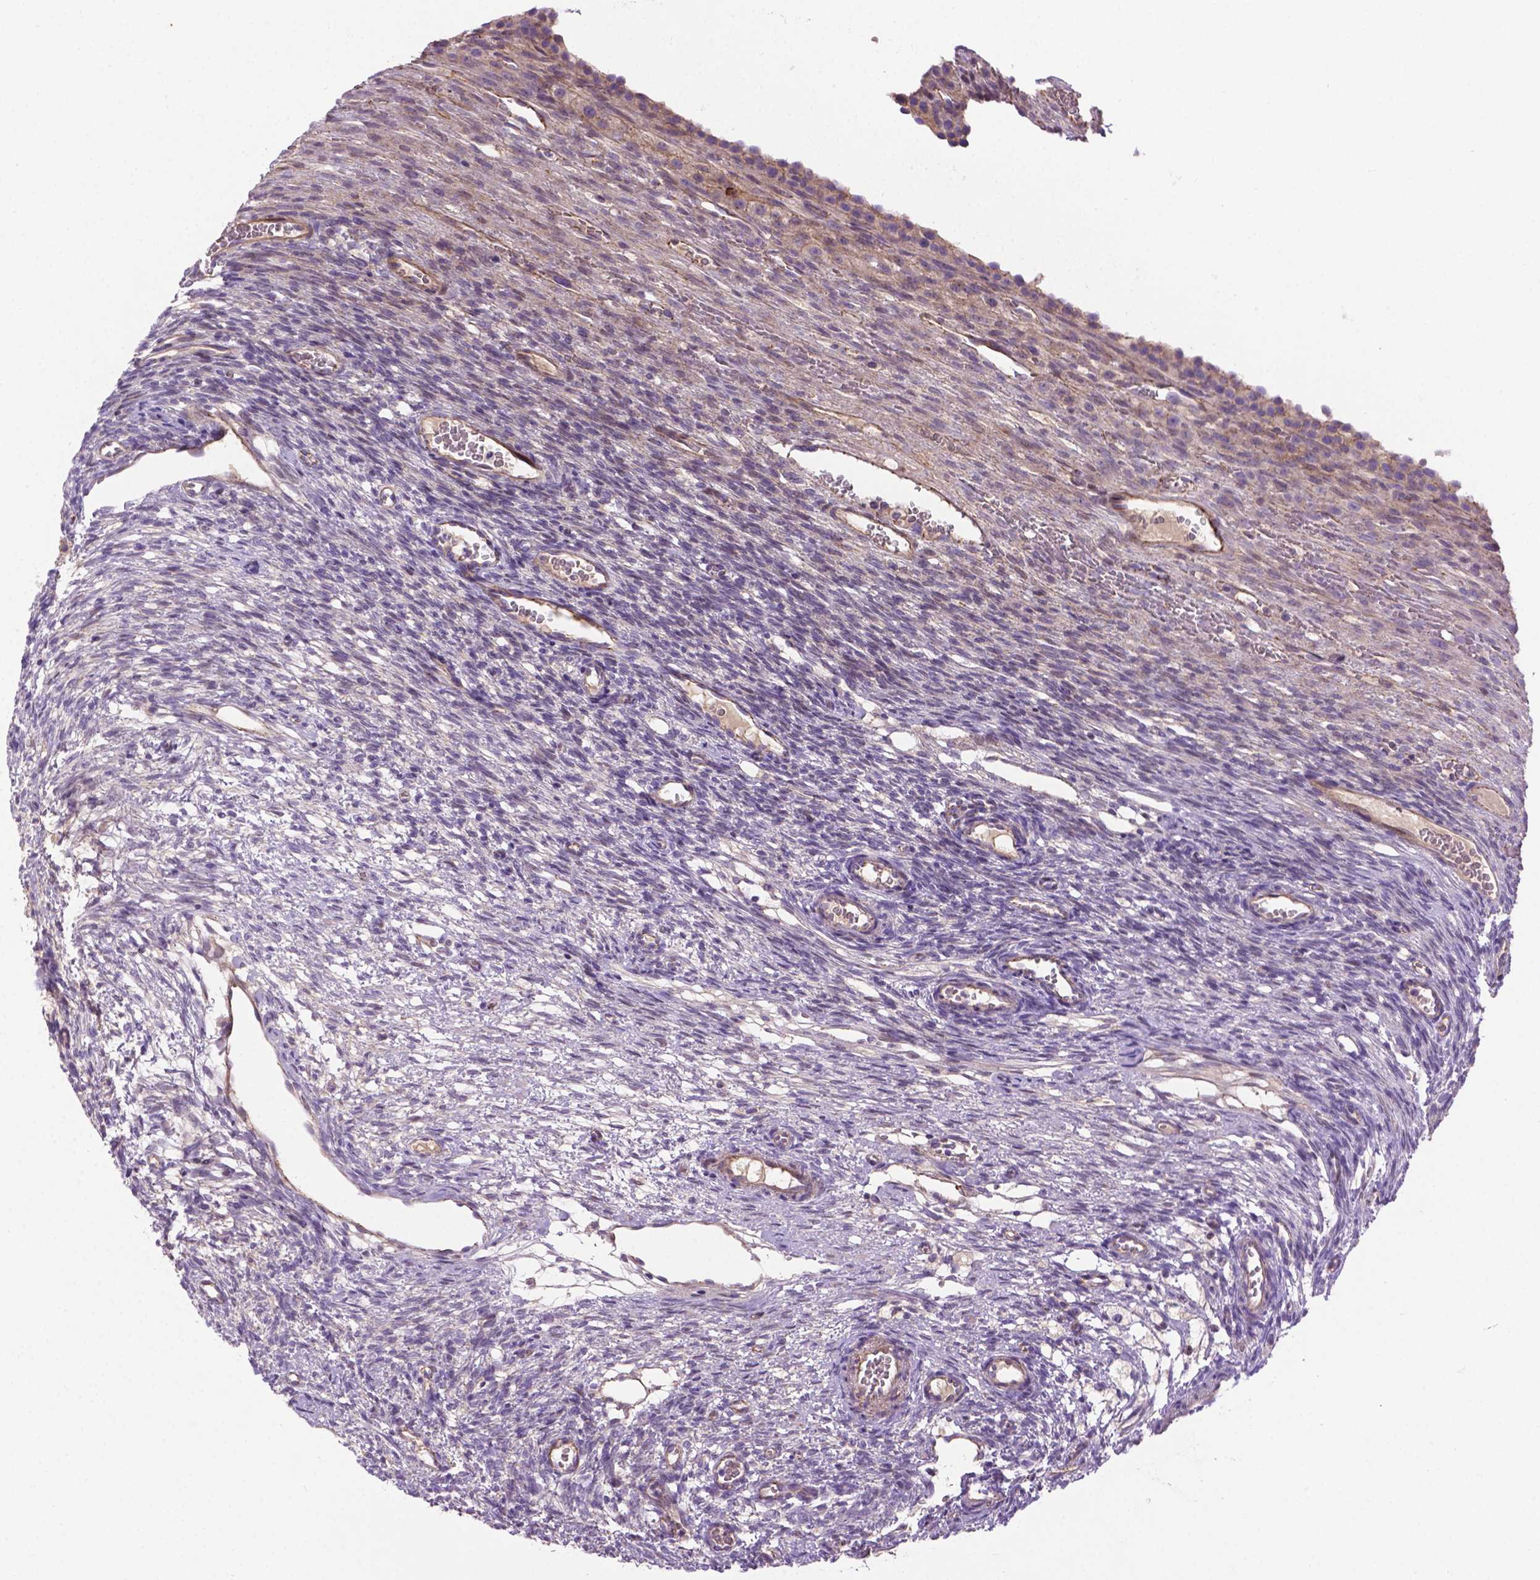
{"staining": {"intensity": "negative", "quantity": "none", "location": "none"}, "tissue": "ovary", "cell_type": "Follicle cells", "image_type": "normal", "snomed": [{"axis": "morphology", "description": "Normal tissue, NOS"}, {"axis": "topography", "description": "Ovary"}], "caption": "IHC histopathology image of unremarkable human ovary stained for a protein (brown), which shows no expression in follicle cells. (DAB immunohistochemistry visualized using brightfield microscopy, high magnification).", "gene": "CCER2", "patient": {"sex": "female", "age": 34}}